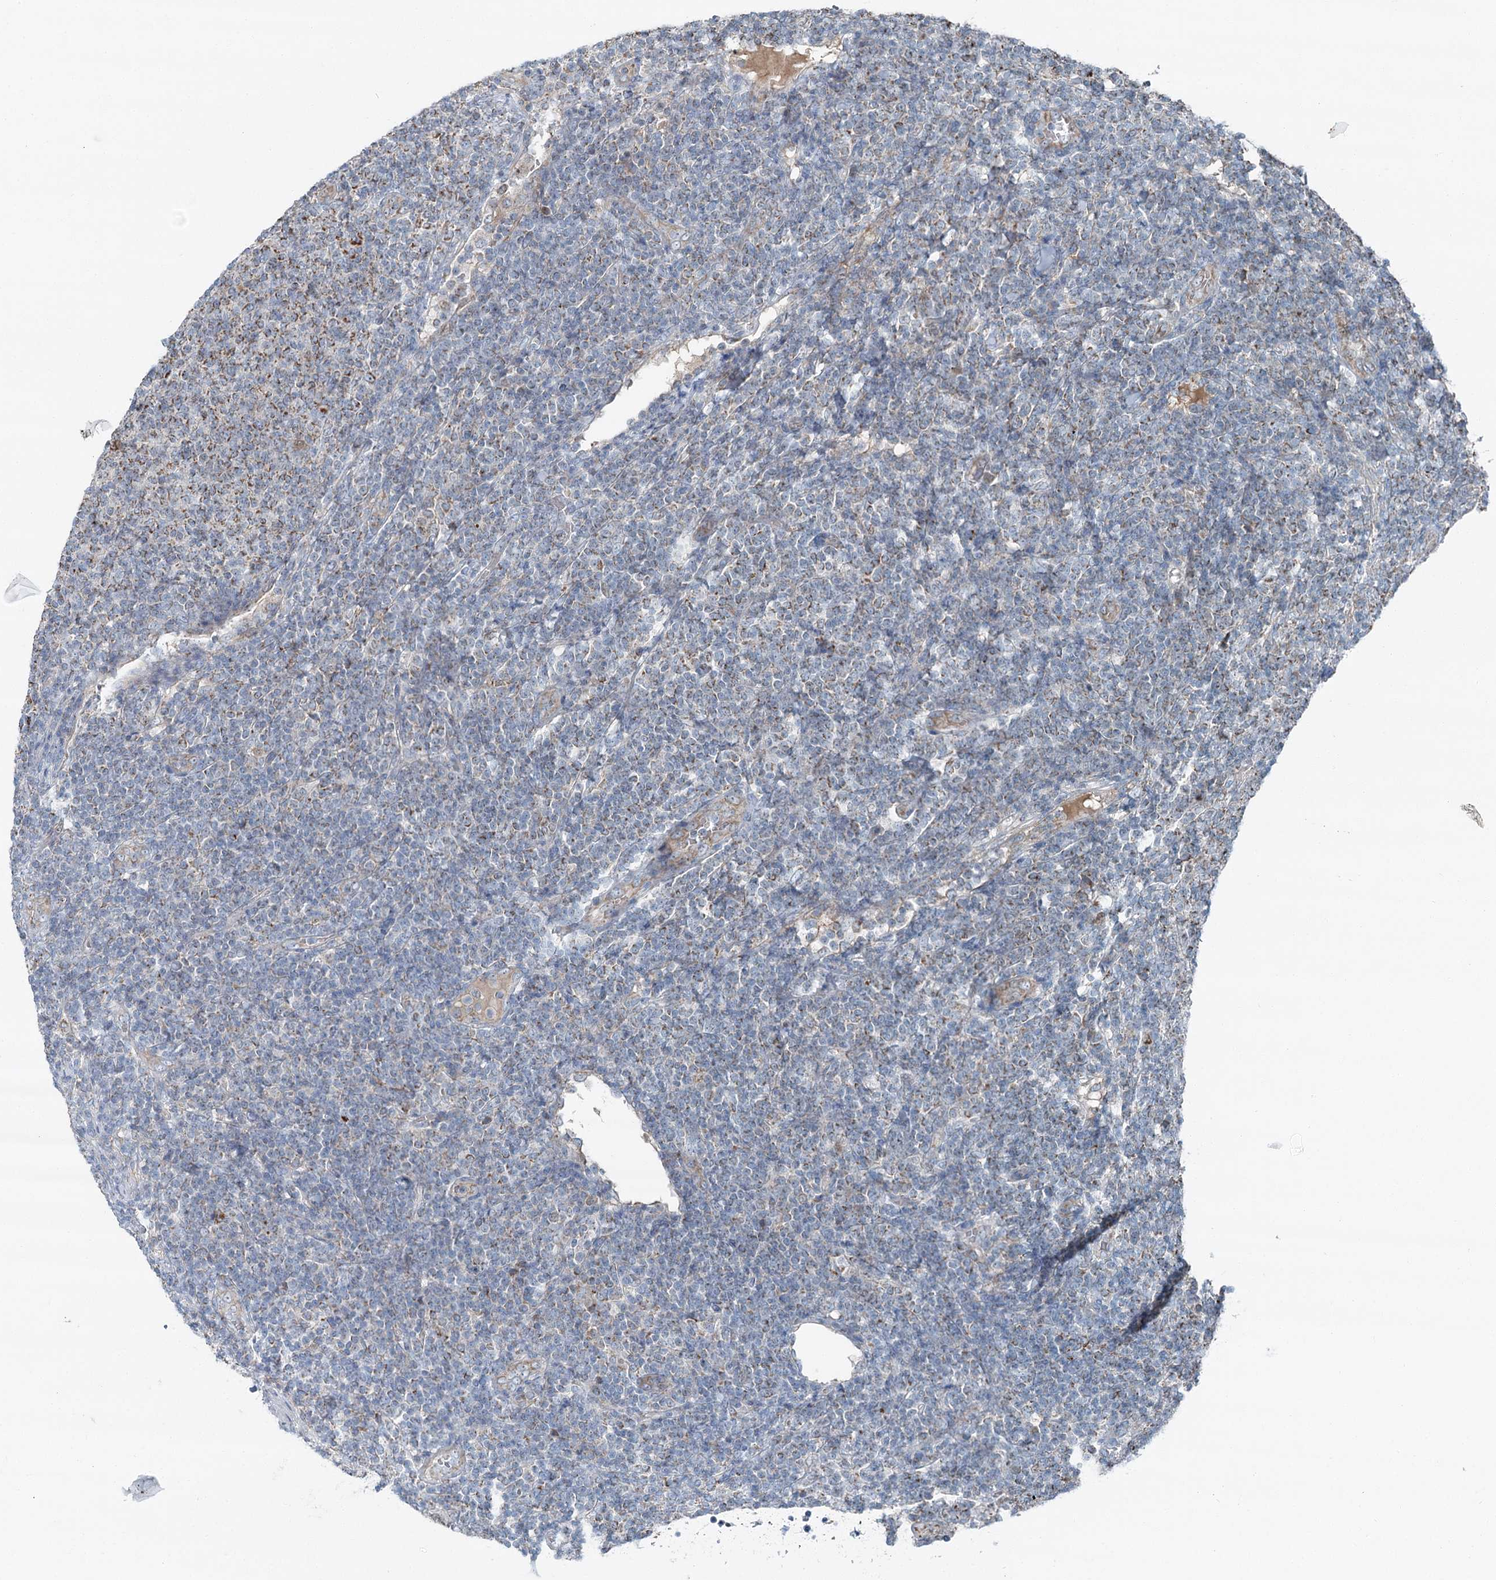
{"staining": {"intensity": "moderate", "quantity": "<25%", "location": "cytoplasmic/membranous"}, "tissue": "lymphoma", "cell_type": "Tumor cells", "image_type": "cancer", "snomed": [{"axis": "morphology", "description": "Malignant lymphoma, non-Hodgkin's type, Low grade"}, {"axis": "topography", "description": "Lymph node"}], "caption": "Protein expression analysis of low-grade malignant lymphoma, non-Hodgkin's type exhibits moderate cytoplasmic/membranous staining in approximately <25% of tumor cells.", "gene": "CHCHD5", "patient": {"sex": "male", "age": 66}}